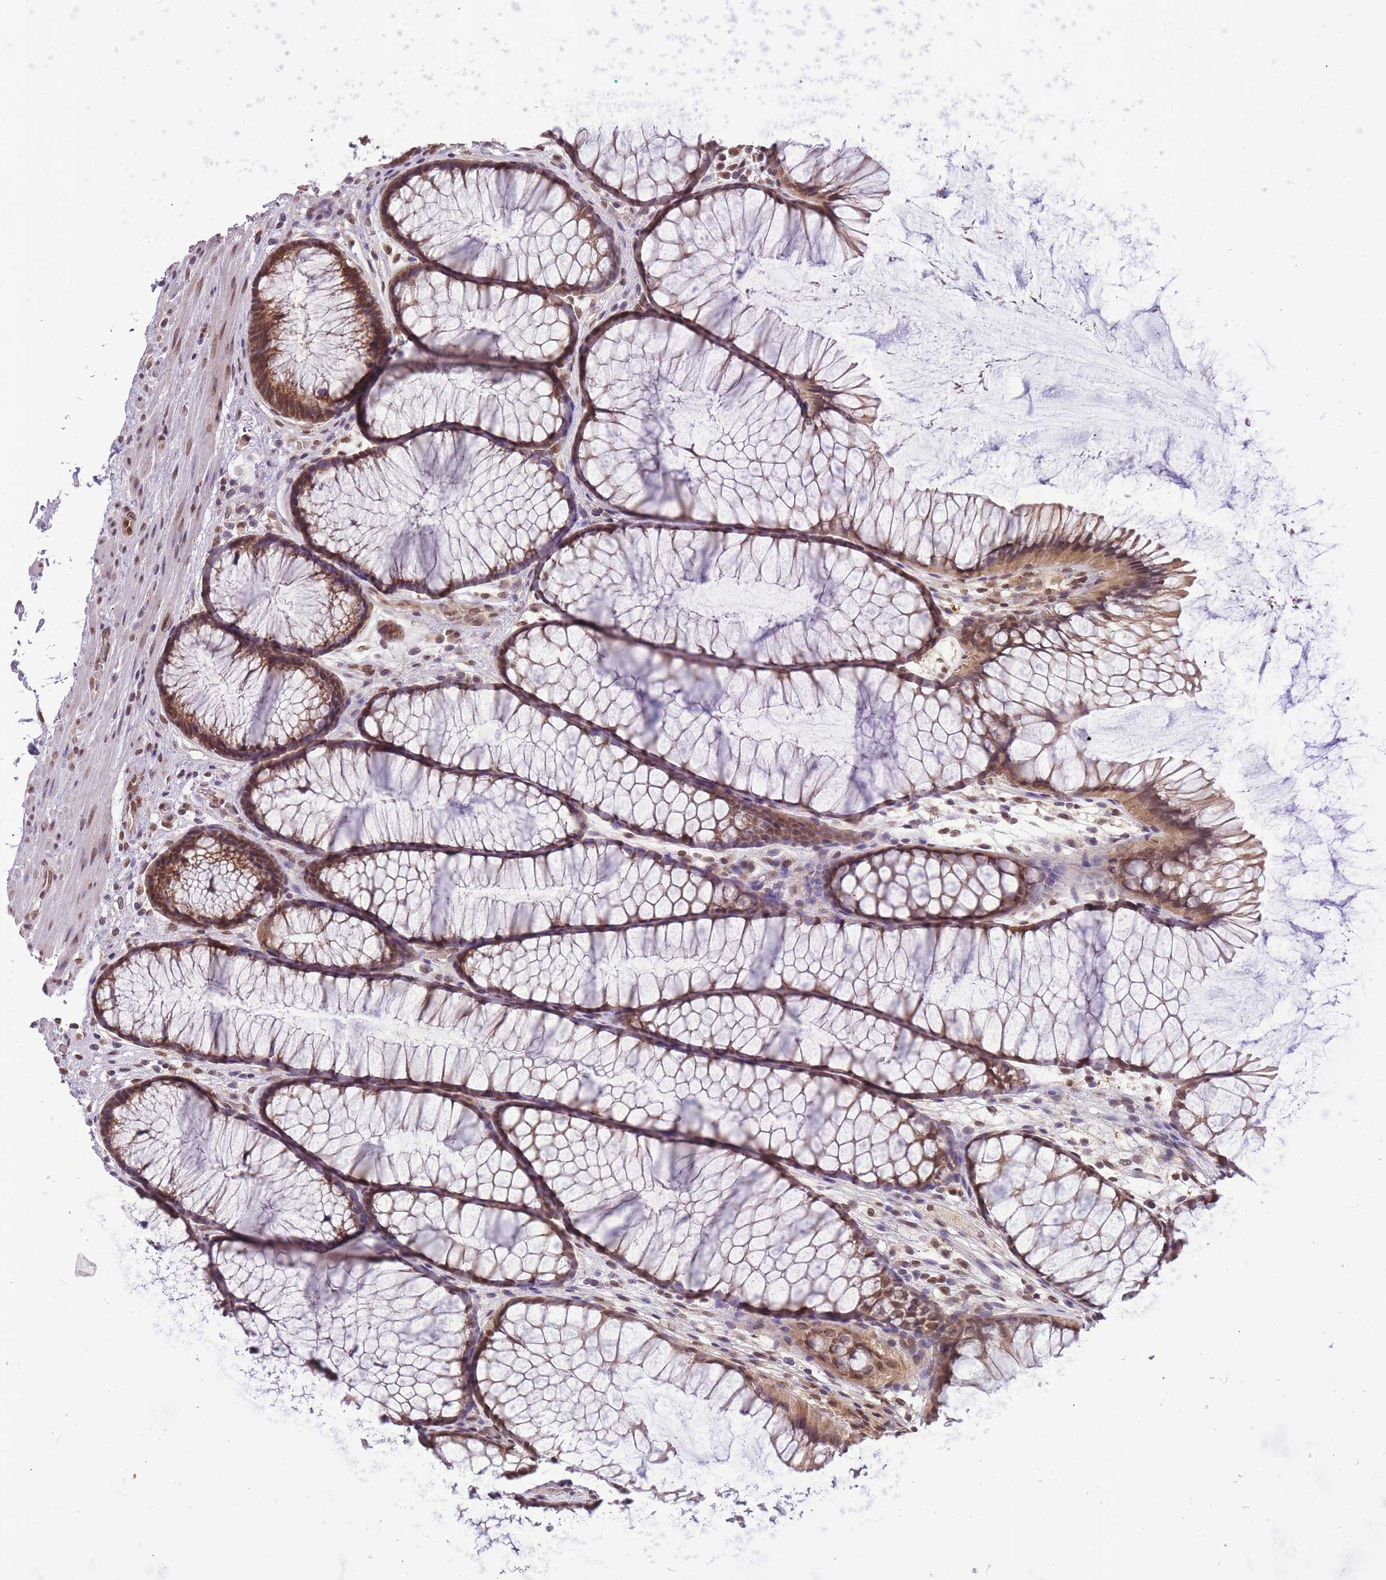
{"staining": {"intensity": "moderate", "quantity": ">75%", "location": "nuclear"}, "tissue": "colon", "cell_type": "Endothelial cells", "image_type": "normal", "snomed": [{"axis": "morphology", "description": "Normal tissue, NOS"}, {"axis": "topography", "description": "Colon"}], "caption": "This histopathology image reveals immunohistochemistry (IHC) staining of benign colon, with medium moderate nuclear staining in about >75% of endothelial cells.", "gene": "CDIP1", "patient": {"sex": "female", "age": 82}}